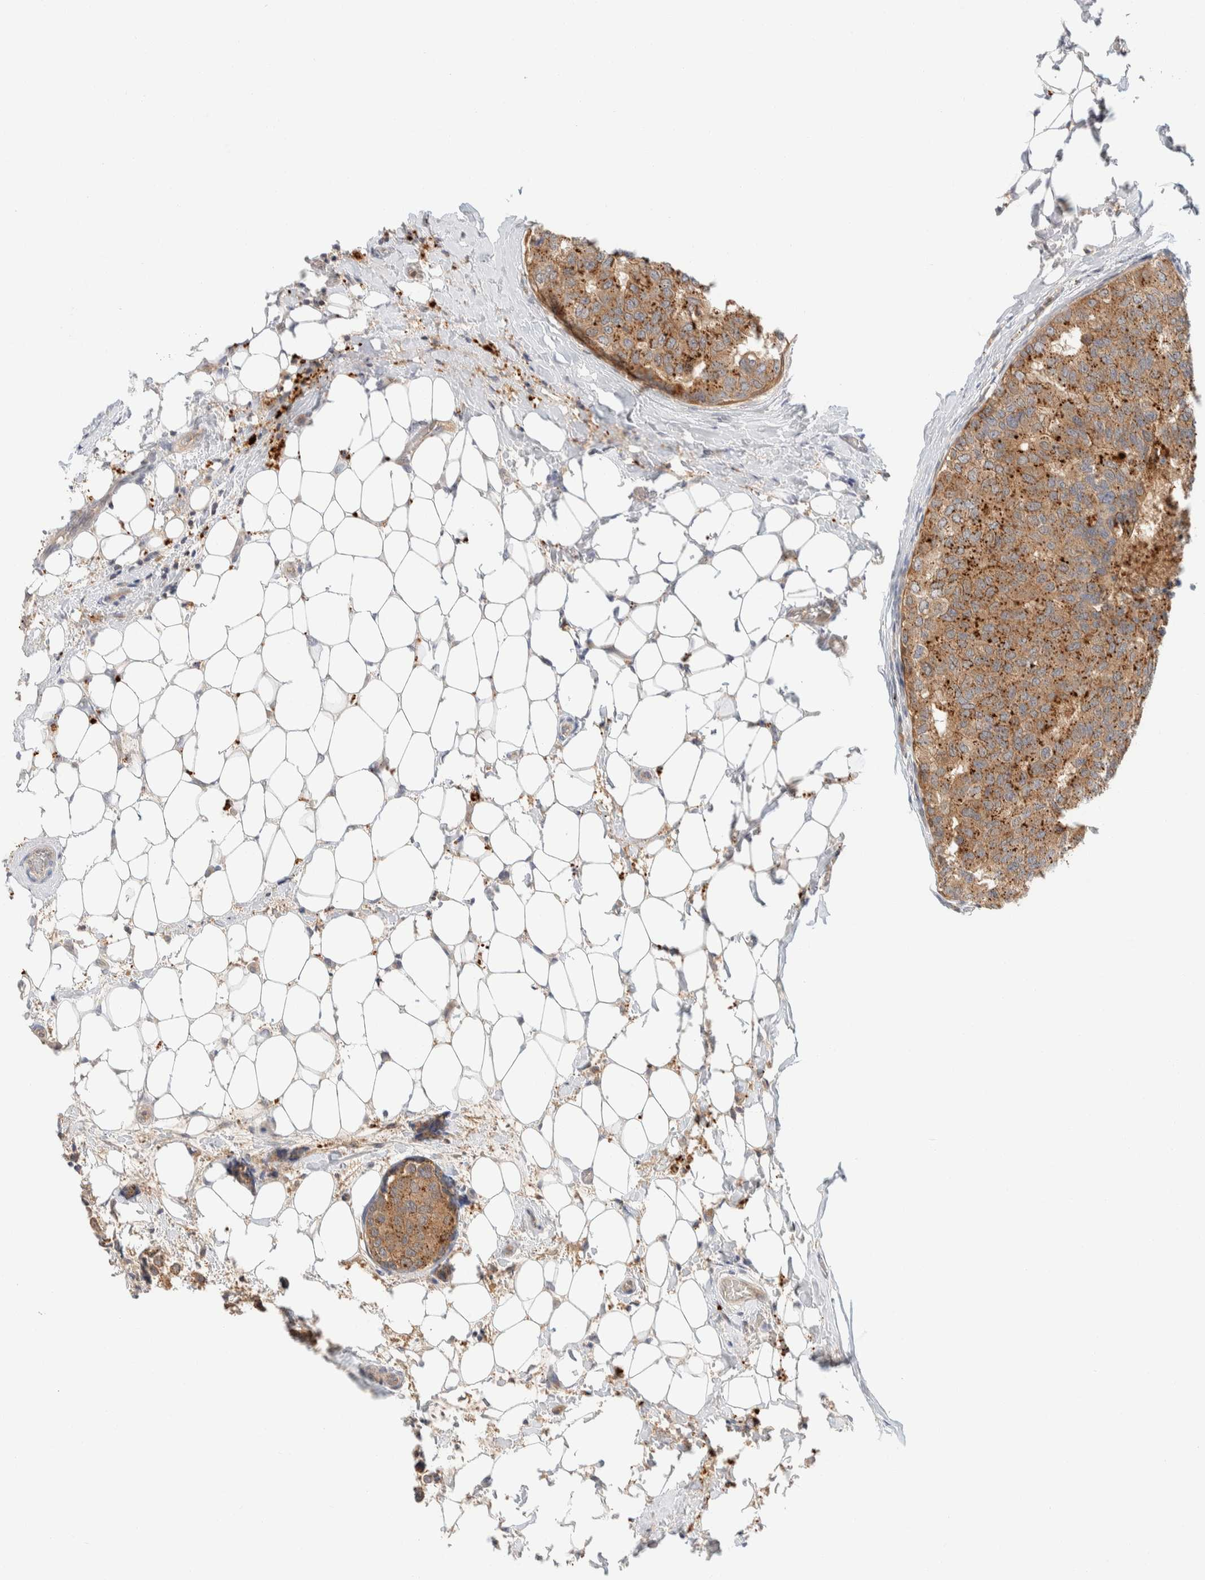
{"staining": {"intensity": "moderate", "quantity": ">75%", "location": "cytoplasmic/membranous"}, "tissue": "breast cancer", "cell_type": "Tumor cells", "image_type": "cancer", "snomed": [{"axis": "morphology", "description": "Normal tissue, NOS"}, {"axis": "morphology", "description": "Duct carcinoma"}, {"axis": "topography", "description": "Breast"}], "caption": "Tumor cells exhibit medium levels of moderate cytoplasmic/membranous staining in approximately >75% of cells in breast infiltrating ductal carcinoma.", "gene": "GCLM", "patient": {"sex": "female", "age": 43}}